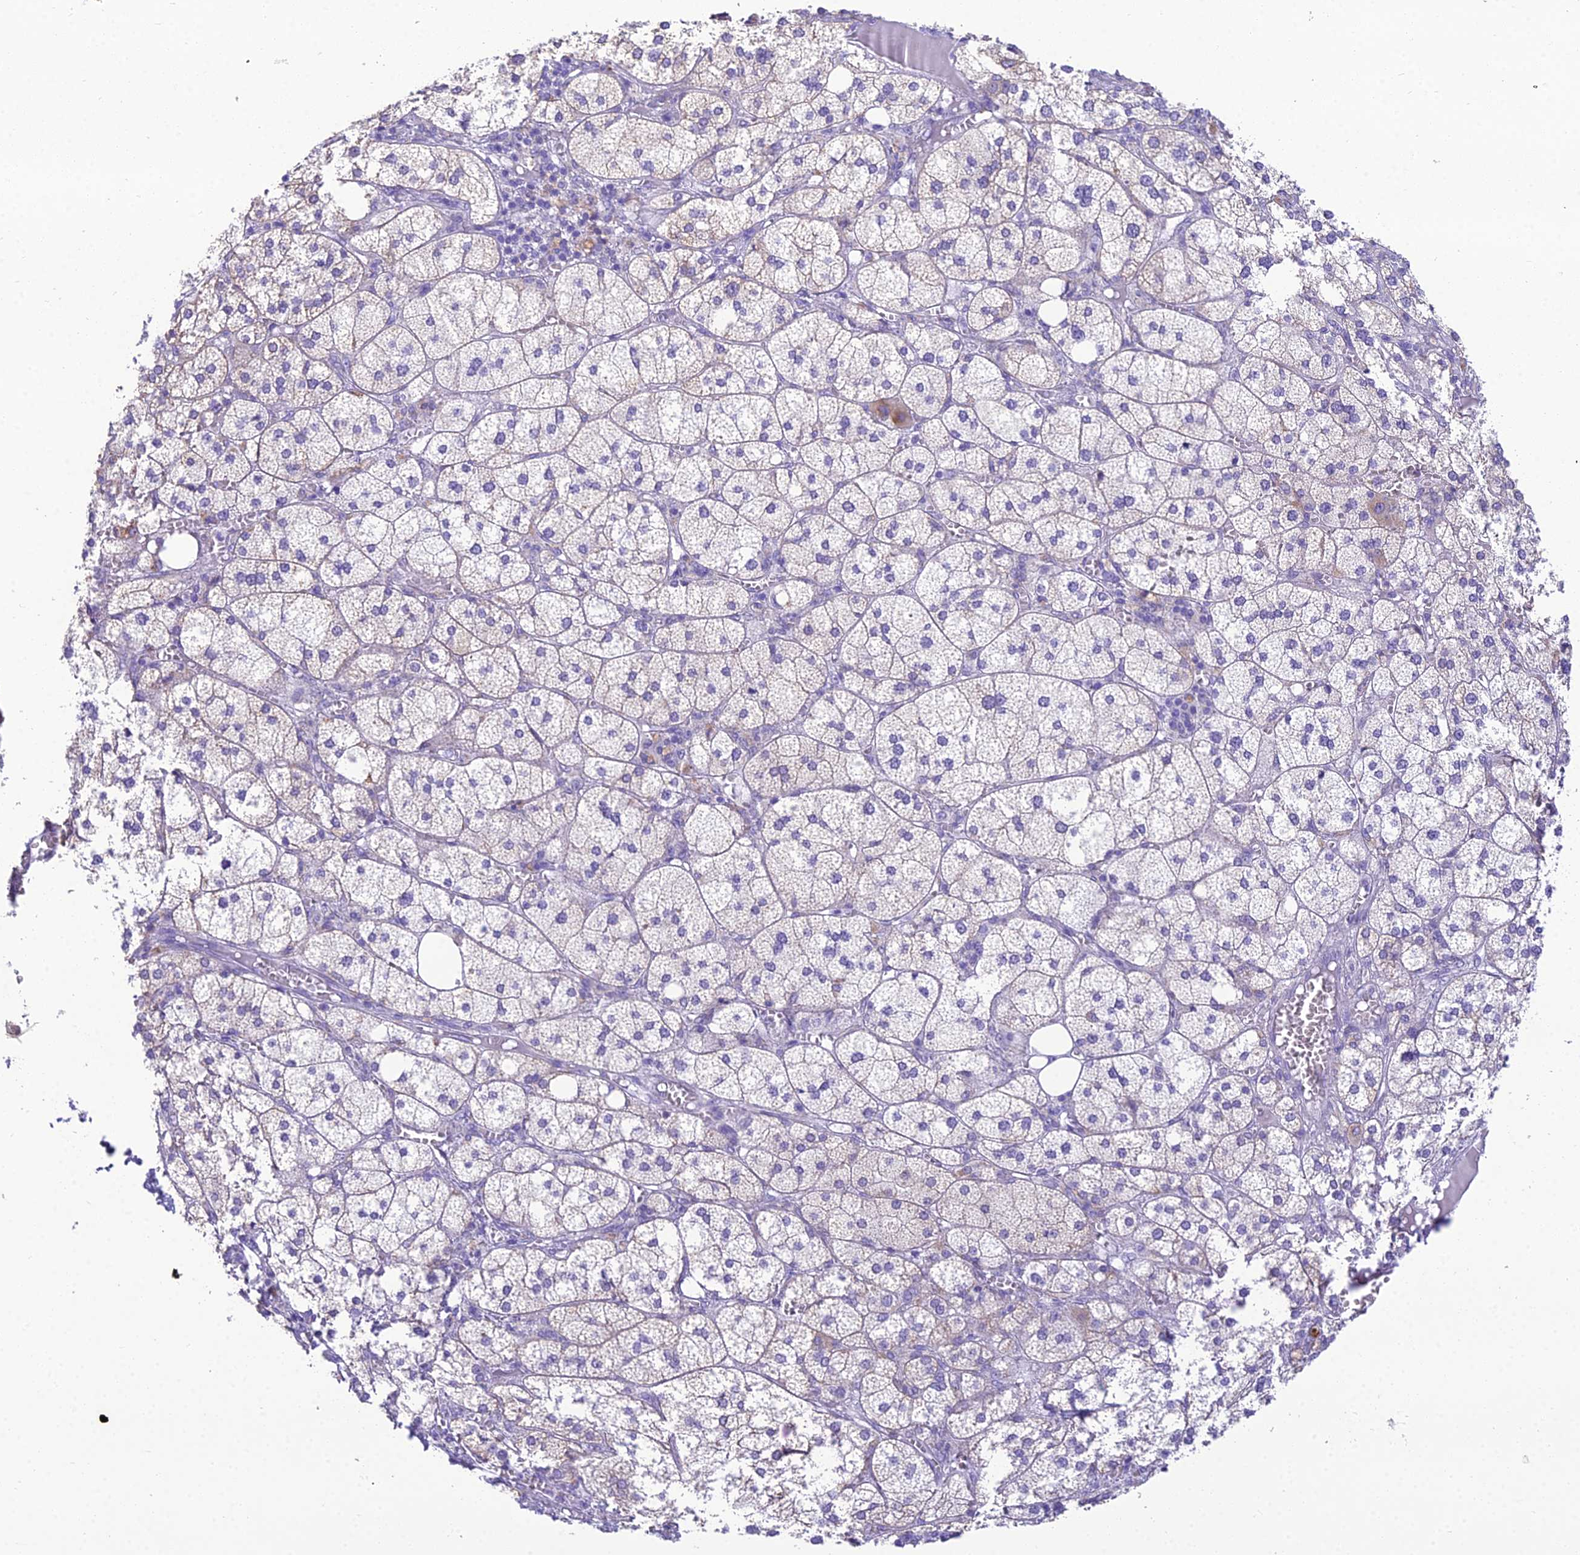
{"staining": {"intensity": "weak", "quantity": "<25%", "location": "cytoplasmic/membranous"}, "tissue": "adrenal gland", "cell_type": "Glandular cells", "image_type": "normal", "snomed": [{"axis": "morphology", "description": "Normal tissue, NOS"}, {"axis": "topography", "description": "Adrenal gland"}], "caption": "The histopathology image exhibits no significant expression in glandular cells of adrenal gland. Brightfield microscopy of immunohistochemistry stained with DAB (3,3'-diaminobenzidine) (brown) and hematoxylin (blue), captured at high magnification.", "gene": "MIIP", "patient": {"sex": "female", "age": 61}}